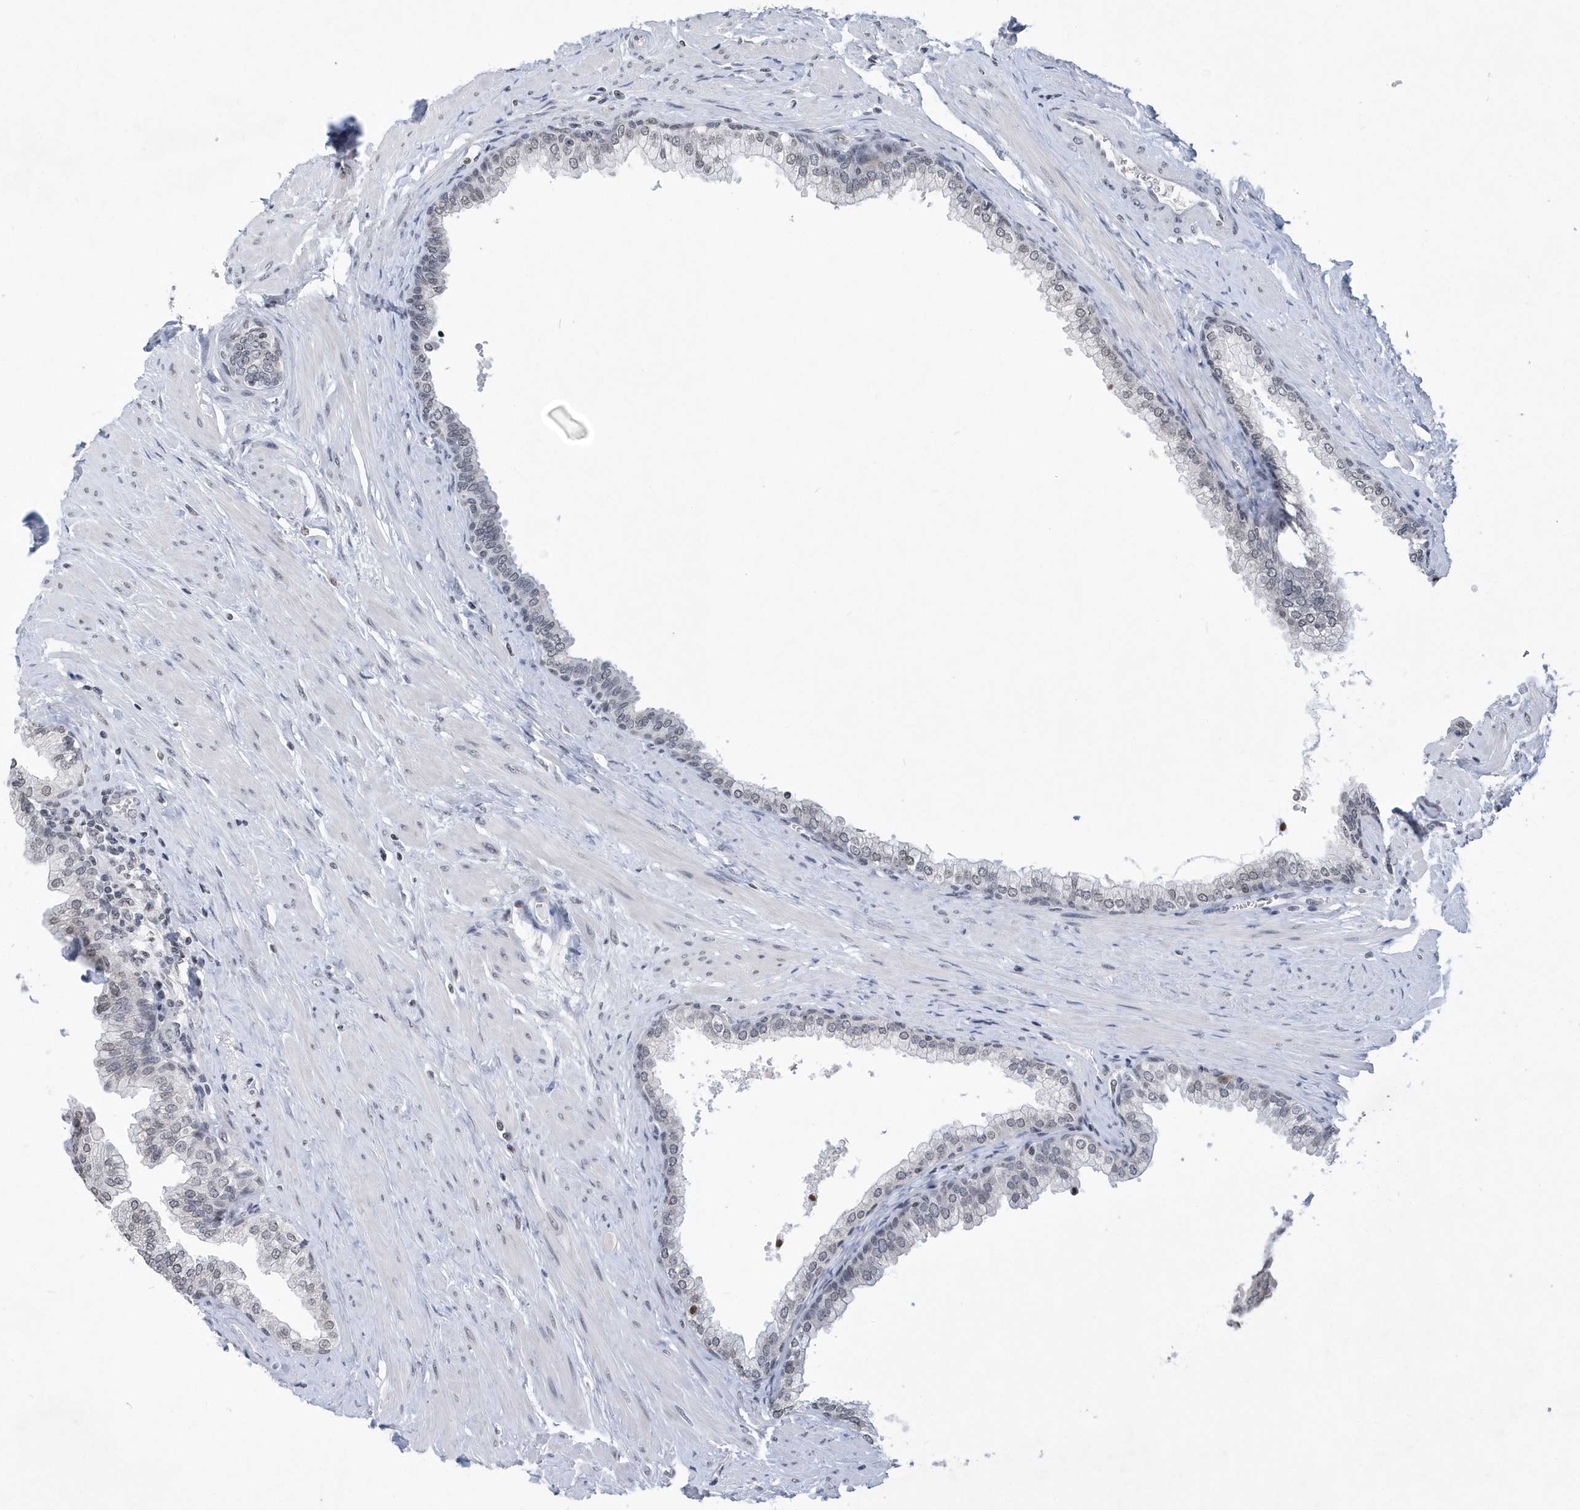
{"staining": {"intensity": "negative", "quantity": "none", "location": "none"}, "tissue": "prostate", "cell_type": "Glandular cells", "image_type": "normal", "snomed": [{"axis": "morphology", "description": "Normal tissue, NOS"}, {"axis": "morphology", "description": "Urothelial carcinoma, Low grade"}, {"axis": "topography", "description": "Urinary bladder"}, {"axis": "topography", "description": "Prostate"}], "caption": "Immunohistochemistry (IHC) of benign prostate displays no positivity in glandular cells.", "gene": "VWA5B2", "patient": {"sex": "male", "age": 60}}